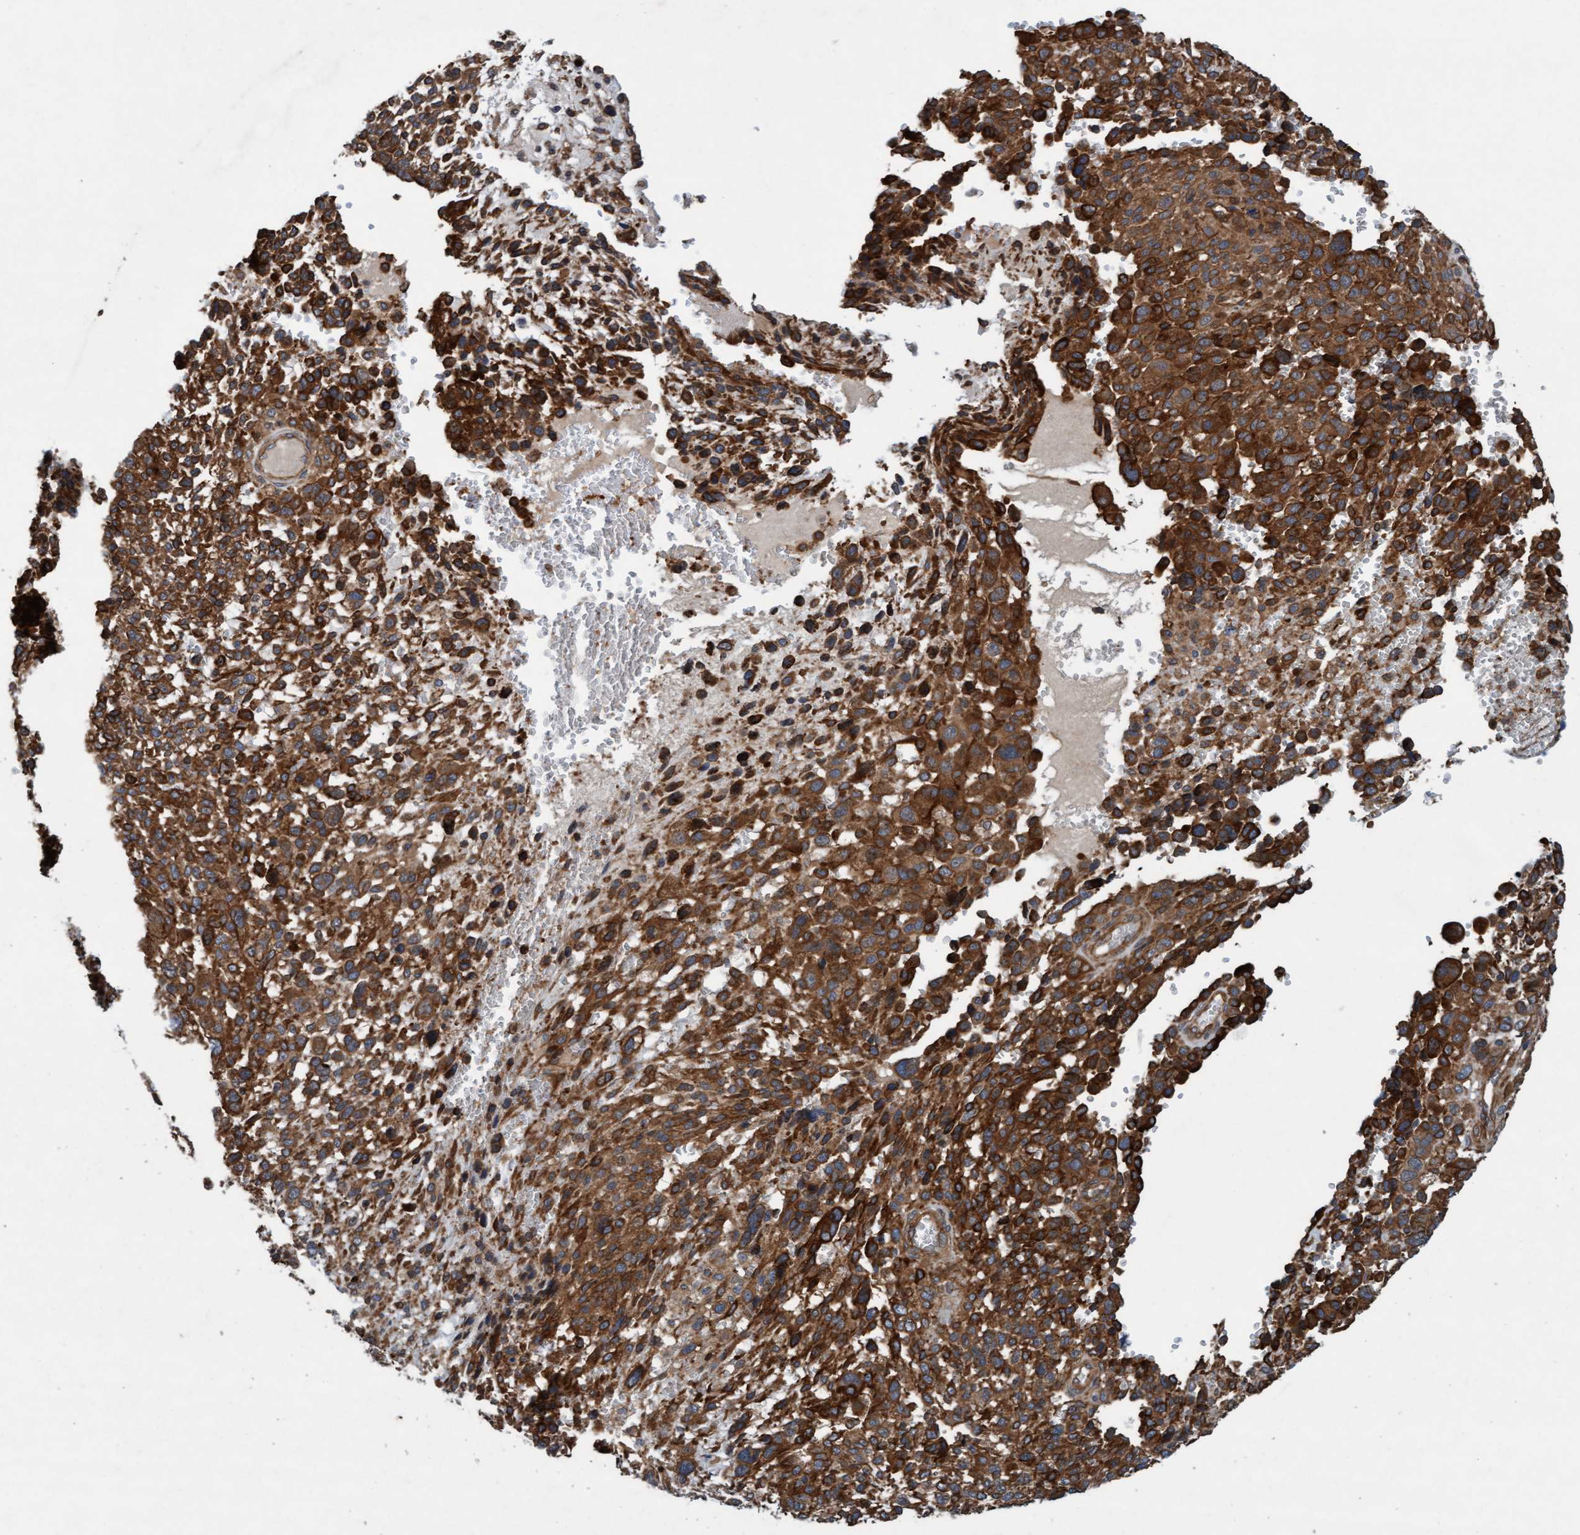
{"staining": {"intensity": "strong", "quantity": ">75%", "location": "cytoplasmic/membranous"}, "tissue": "melanoma", "cell_type": "Tumor cells", "image_type": "cancer", "snomed": [{"axis": "morphology", "description": "Malignant melanoma, NOS"}, {"axis": "topography", "description": "Skin"}], "caption": "A photomicrograph of human melanoma stained for a protein reveals strong cytoplasmic/membranous brown staining in tumor cells. (Stains: DAB in brown, nuclei in blue, Microscopy: brightfield microscopy at high magnification).", "gene": "ERAL1", "patient": {"sex": "female", "age": 55}}